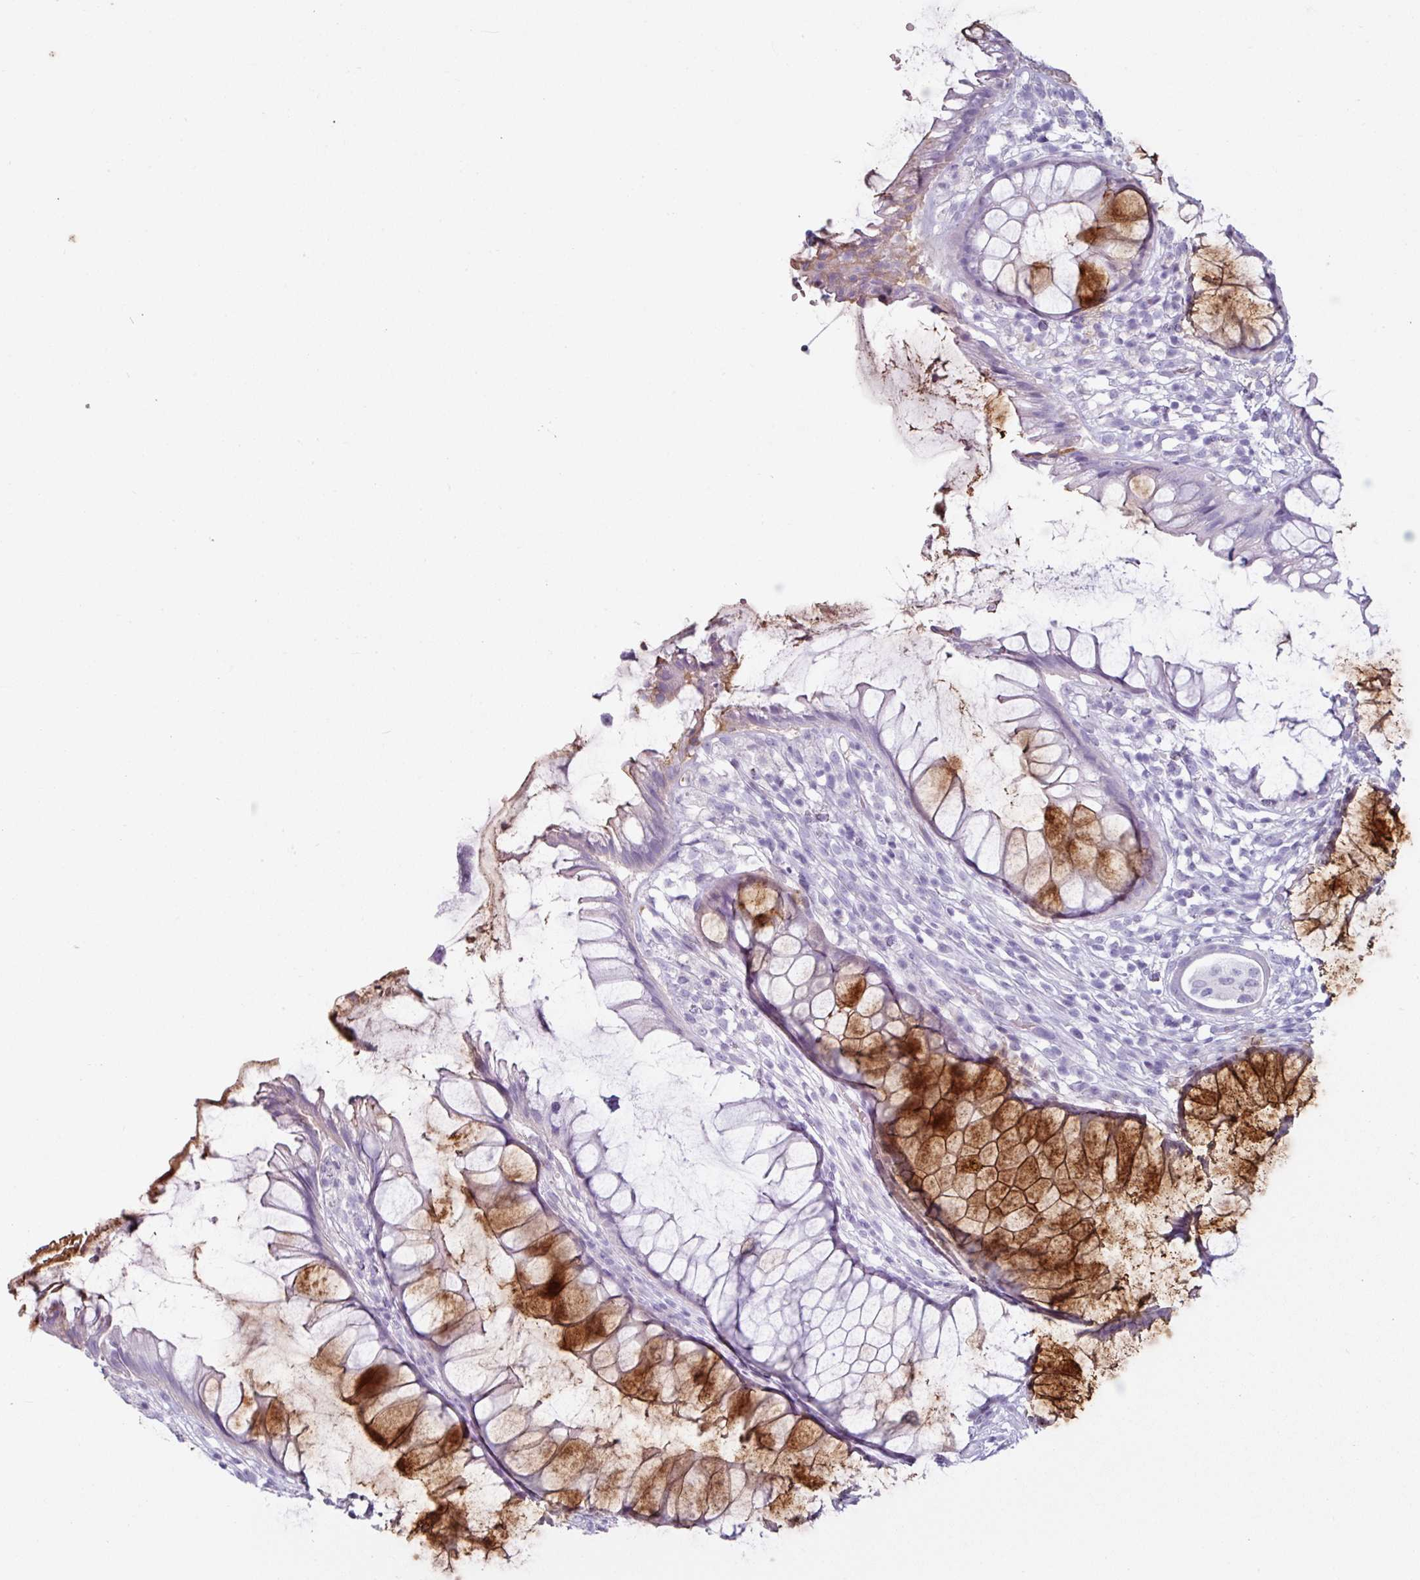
{"staining": {"intensity": "strong", "quantity": "25%-75%", "location": "cytoplasmic/membranous"}, "tissue": "rectum", "cell_type": "Glandular cells", "image_type": "normal", "snomed": [{"axis": "morphology", "description": "Normal tissue, NOS"}, {"axis": "topography", "description": "Smooth muscle"}, {"axis": "topography", "description": "Rectum"}], "caption": "A high amount of strong cytoplasmic/membranous staining is appreciated in approximately 25%-75% of glandular cells in normal rectum.", "gene": "CLCA1", "patient": {"sex": "male", "age": 53}}